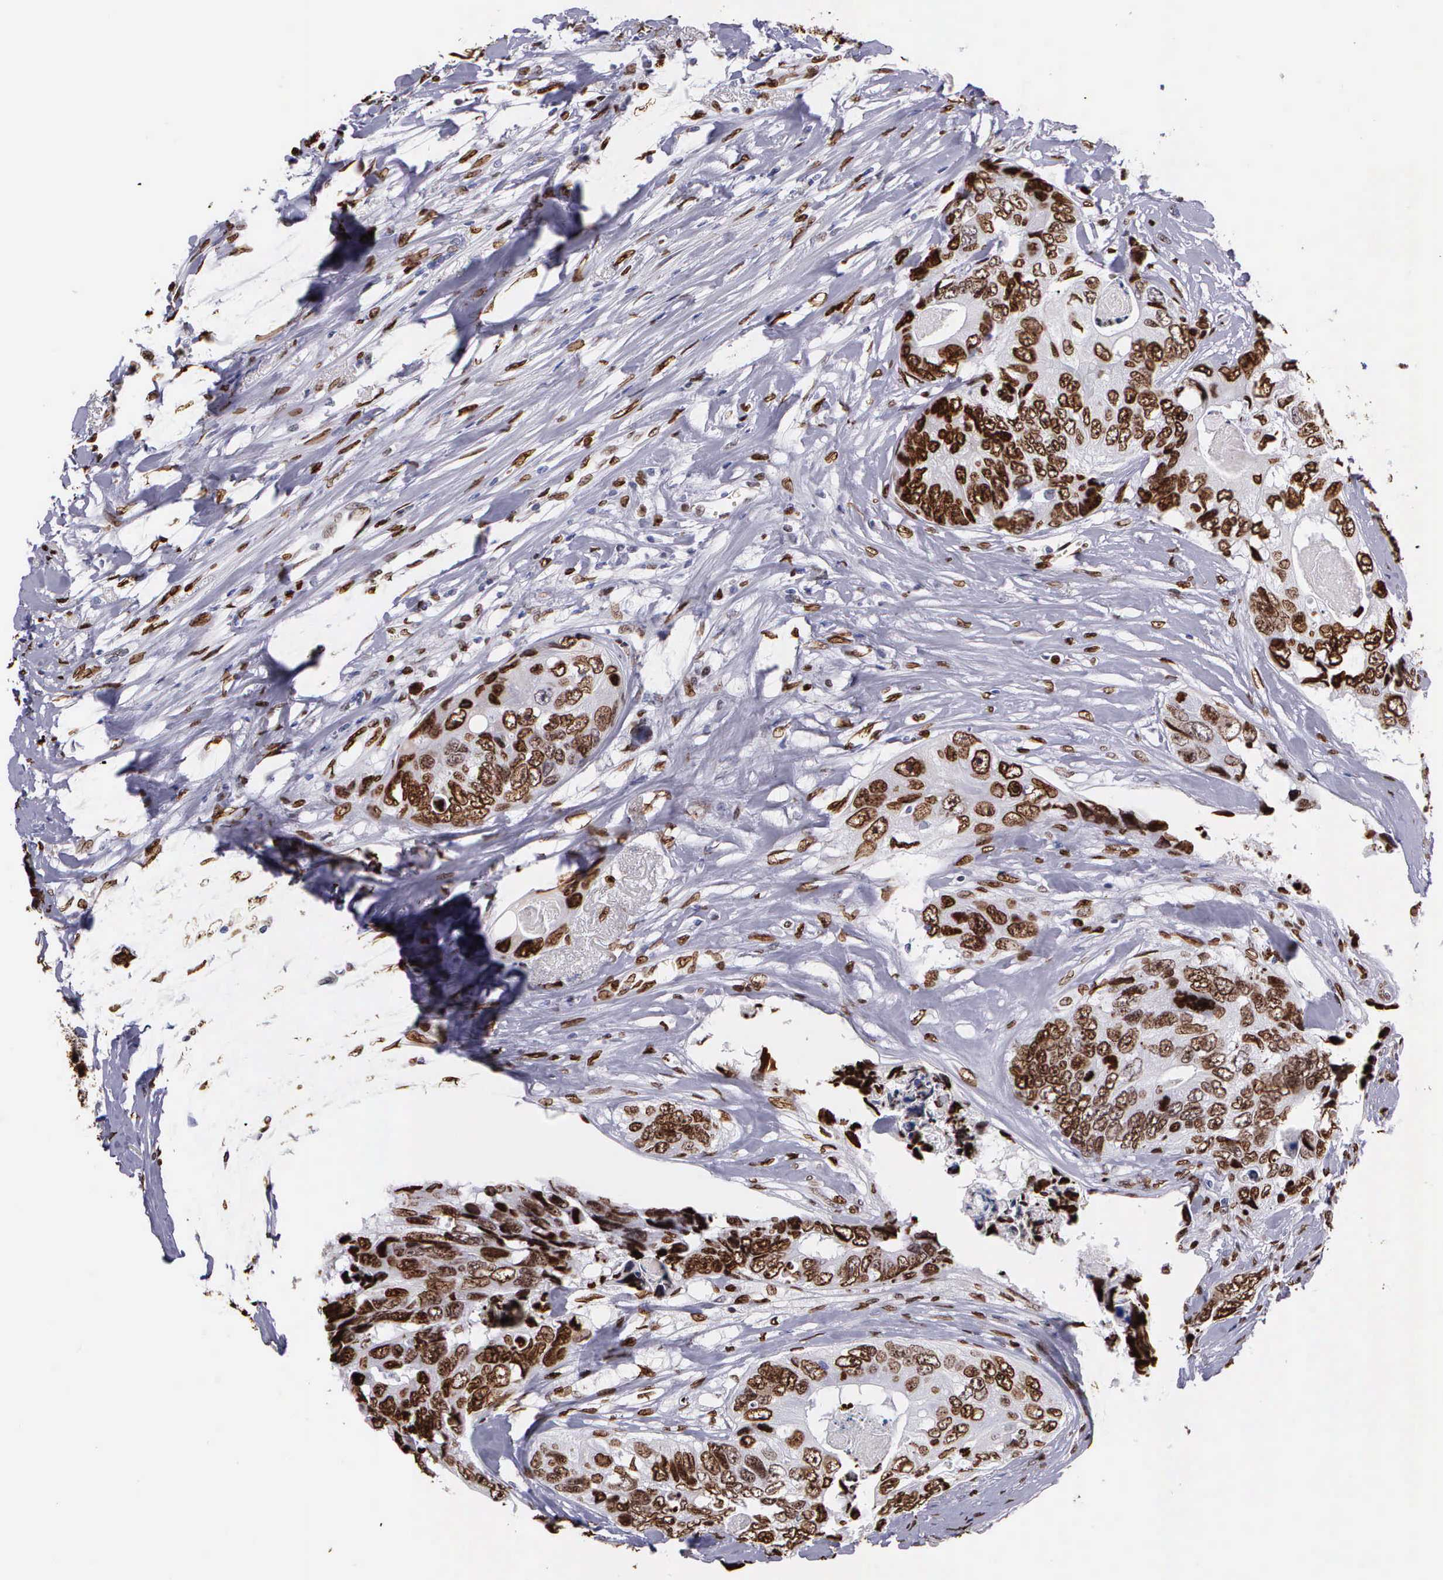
{"staining": {"intensity": "strong", "quantity": ">75%", "location": "nuclear"}, "tissue": "colorectal cancer", "cell_type": "Tumor cells", "image_type": "cancer", "snomed": [{"axis": "morphology", "description": "Adenocarcinoma, NOS"}, {"axis": "topography", "description": "Colon"}], "caption": "Immunohistochemistry (IHC) image of human colorectal cancer stained for a protein (brown), which shows high levels of strong nuclear positivity in about >75% of tumor cells.", "gene": "H1-0", "patient": {"sex": "female", "age": 86}}